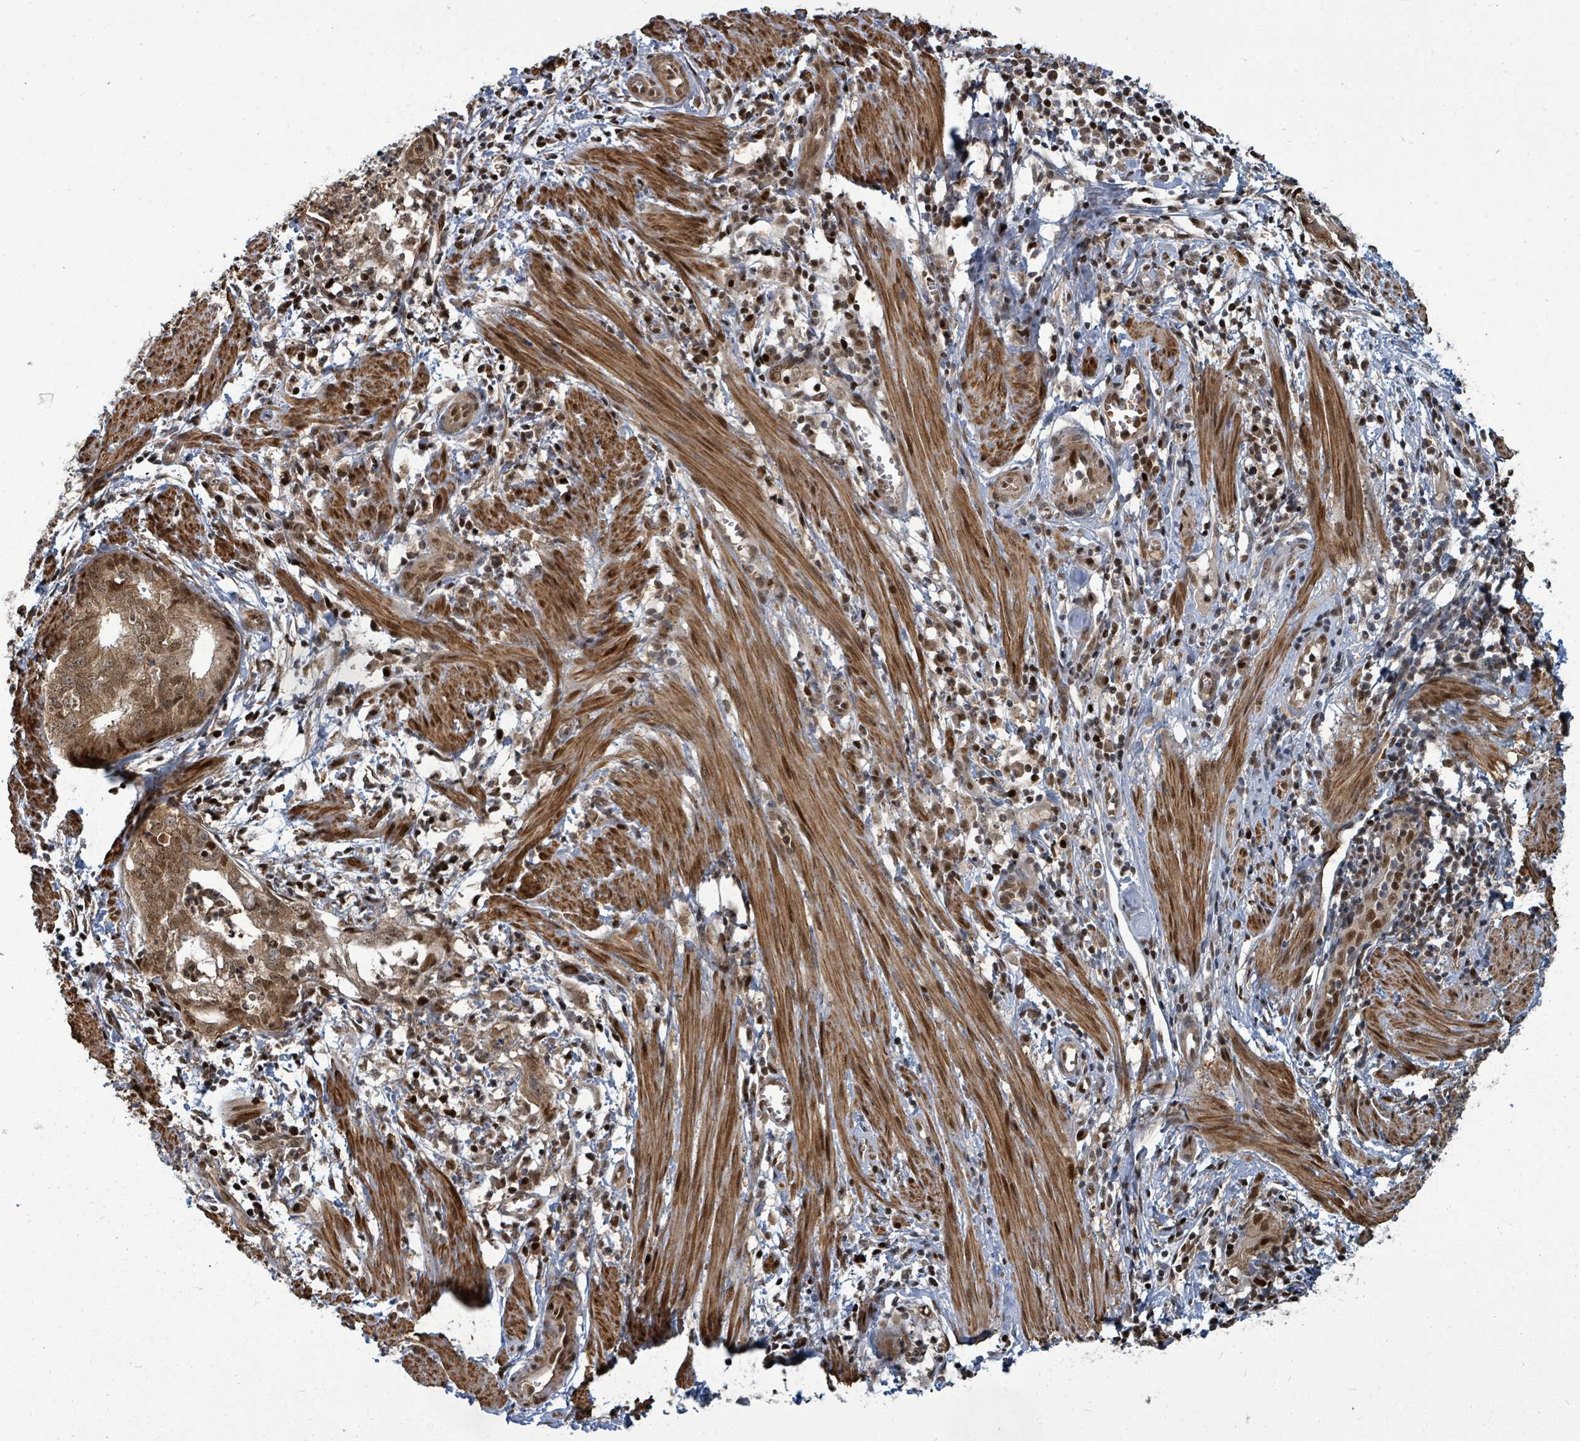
{"staining": {"intensity": "moderate", "quantity": ">75%", "location": "cytoplasmic/membranous,nuclear"}, "tissue": "endometrial cancer", "cell_type": "Tumor cells", "image_type": "cancer", "snomed": [{"axis": "morphology", "description": "Adenocarcinoma, NOS"}, {"axis": "topography", "description": "Endometrium"}], "caption": "A brown stain highlights moderate cytoplasmic/membranous and nuclear staining of a protein in endometrial adenocarcinoma tumor cells.", "gene": "TRDMT1", "patient": {"sex": "female", "age": 68}}